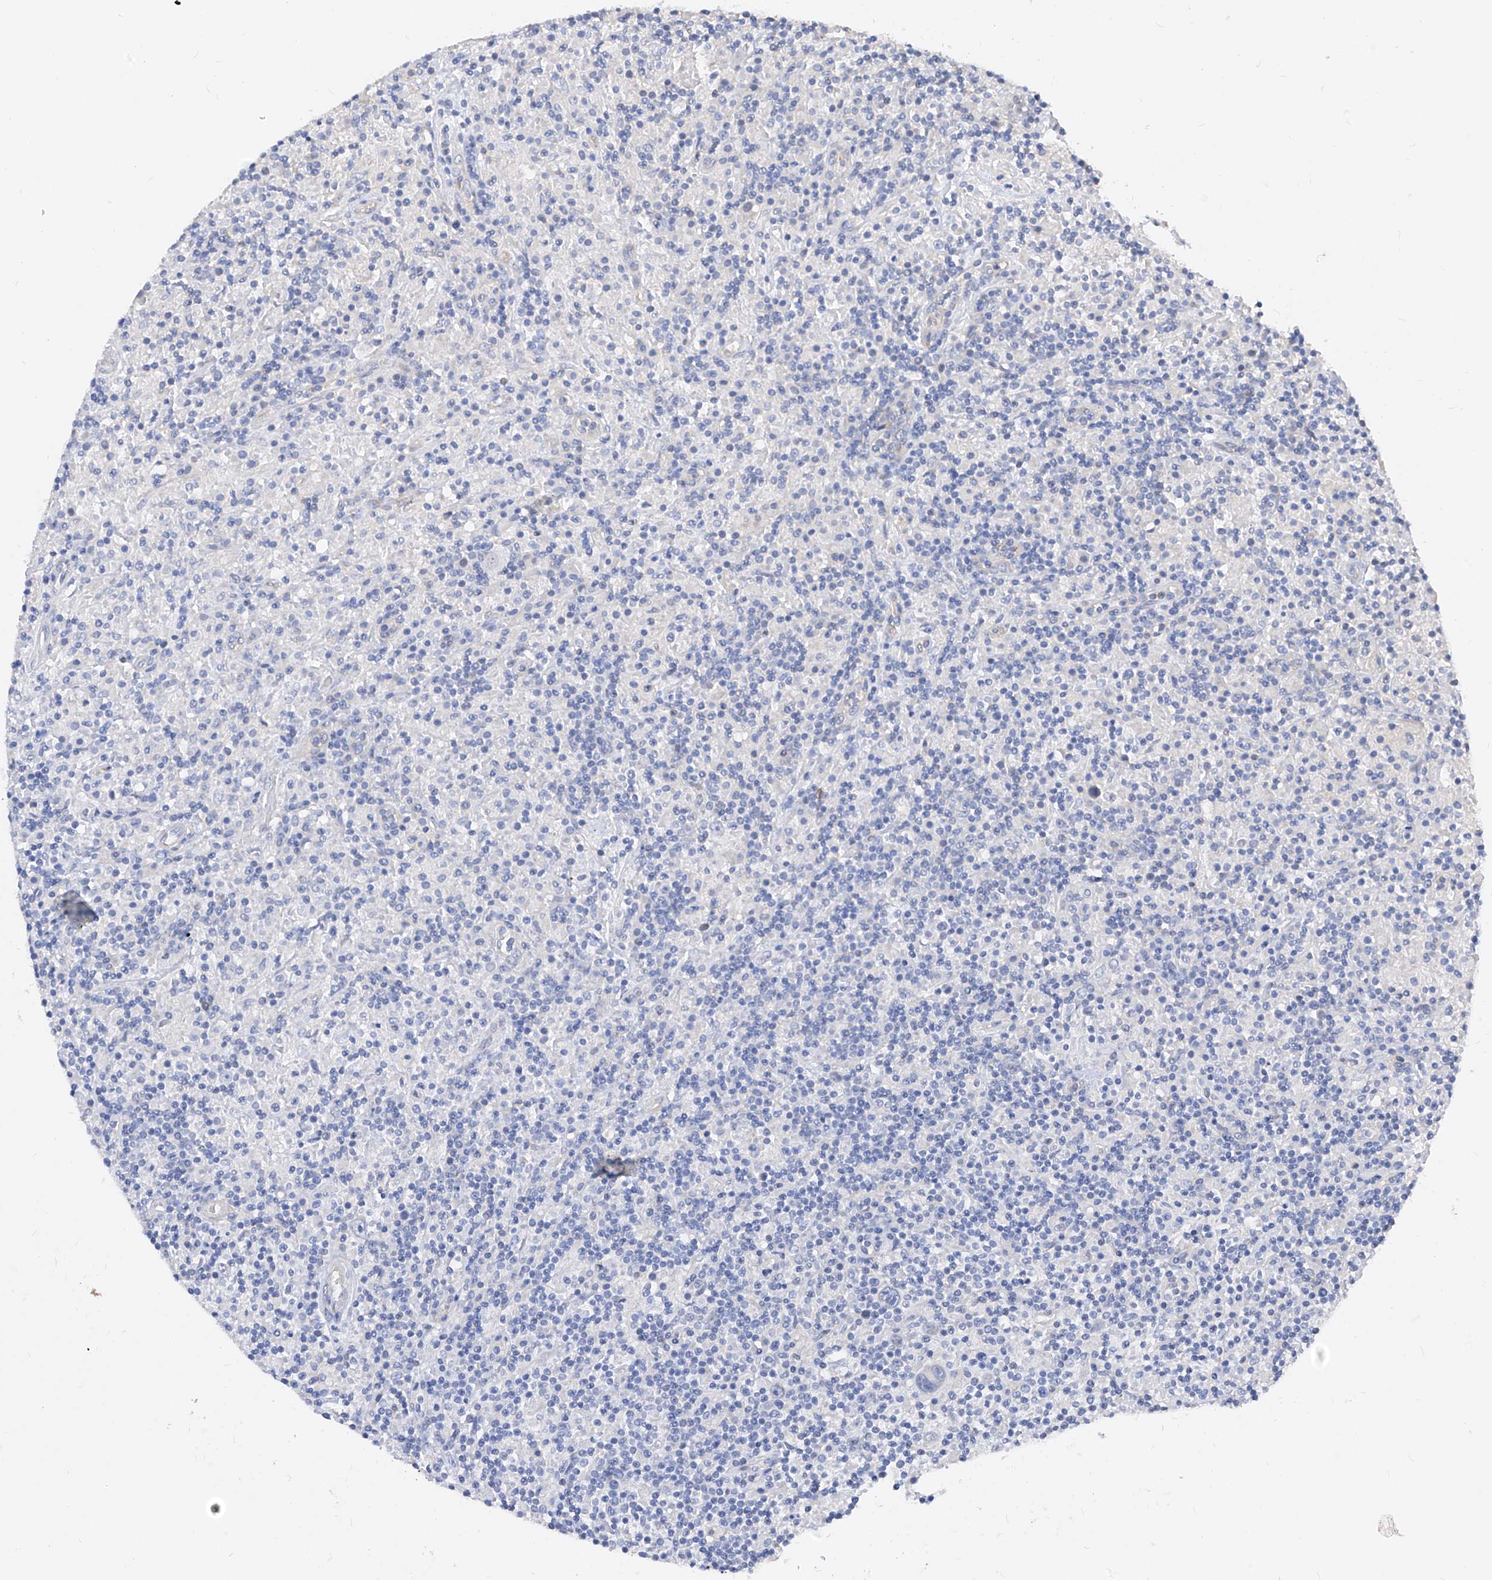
{"staining": {"intensity": "negative", "quantity": "none", "location": "none"}, "tissue": "lymphoma", "cell_type": "Tumor cells", "image_type": "cancer", "snomed": [{"axis": "morphology", "description": "Hodgkin's disease, NOS"}, {"axis": "topography", "description": "Lymph node"}], "caption": "Immunohistochemistry histopathology image of Hodgkin's disease stained for a protein (brown), which displays no staining in tumor cells.", "gene": "SCGB2A1", "patient": {"sex": "male", "age": 70}}